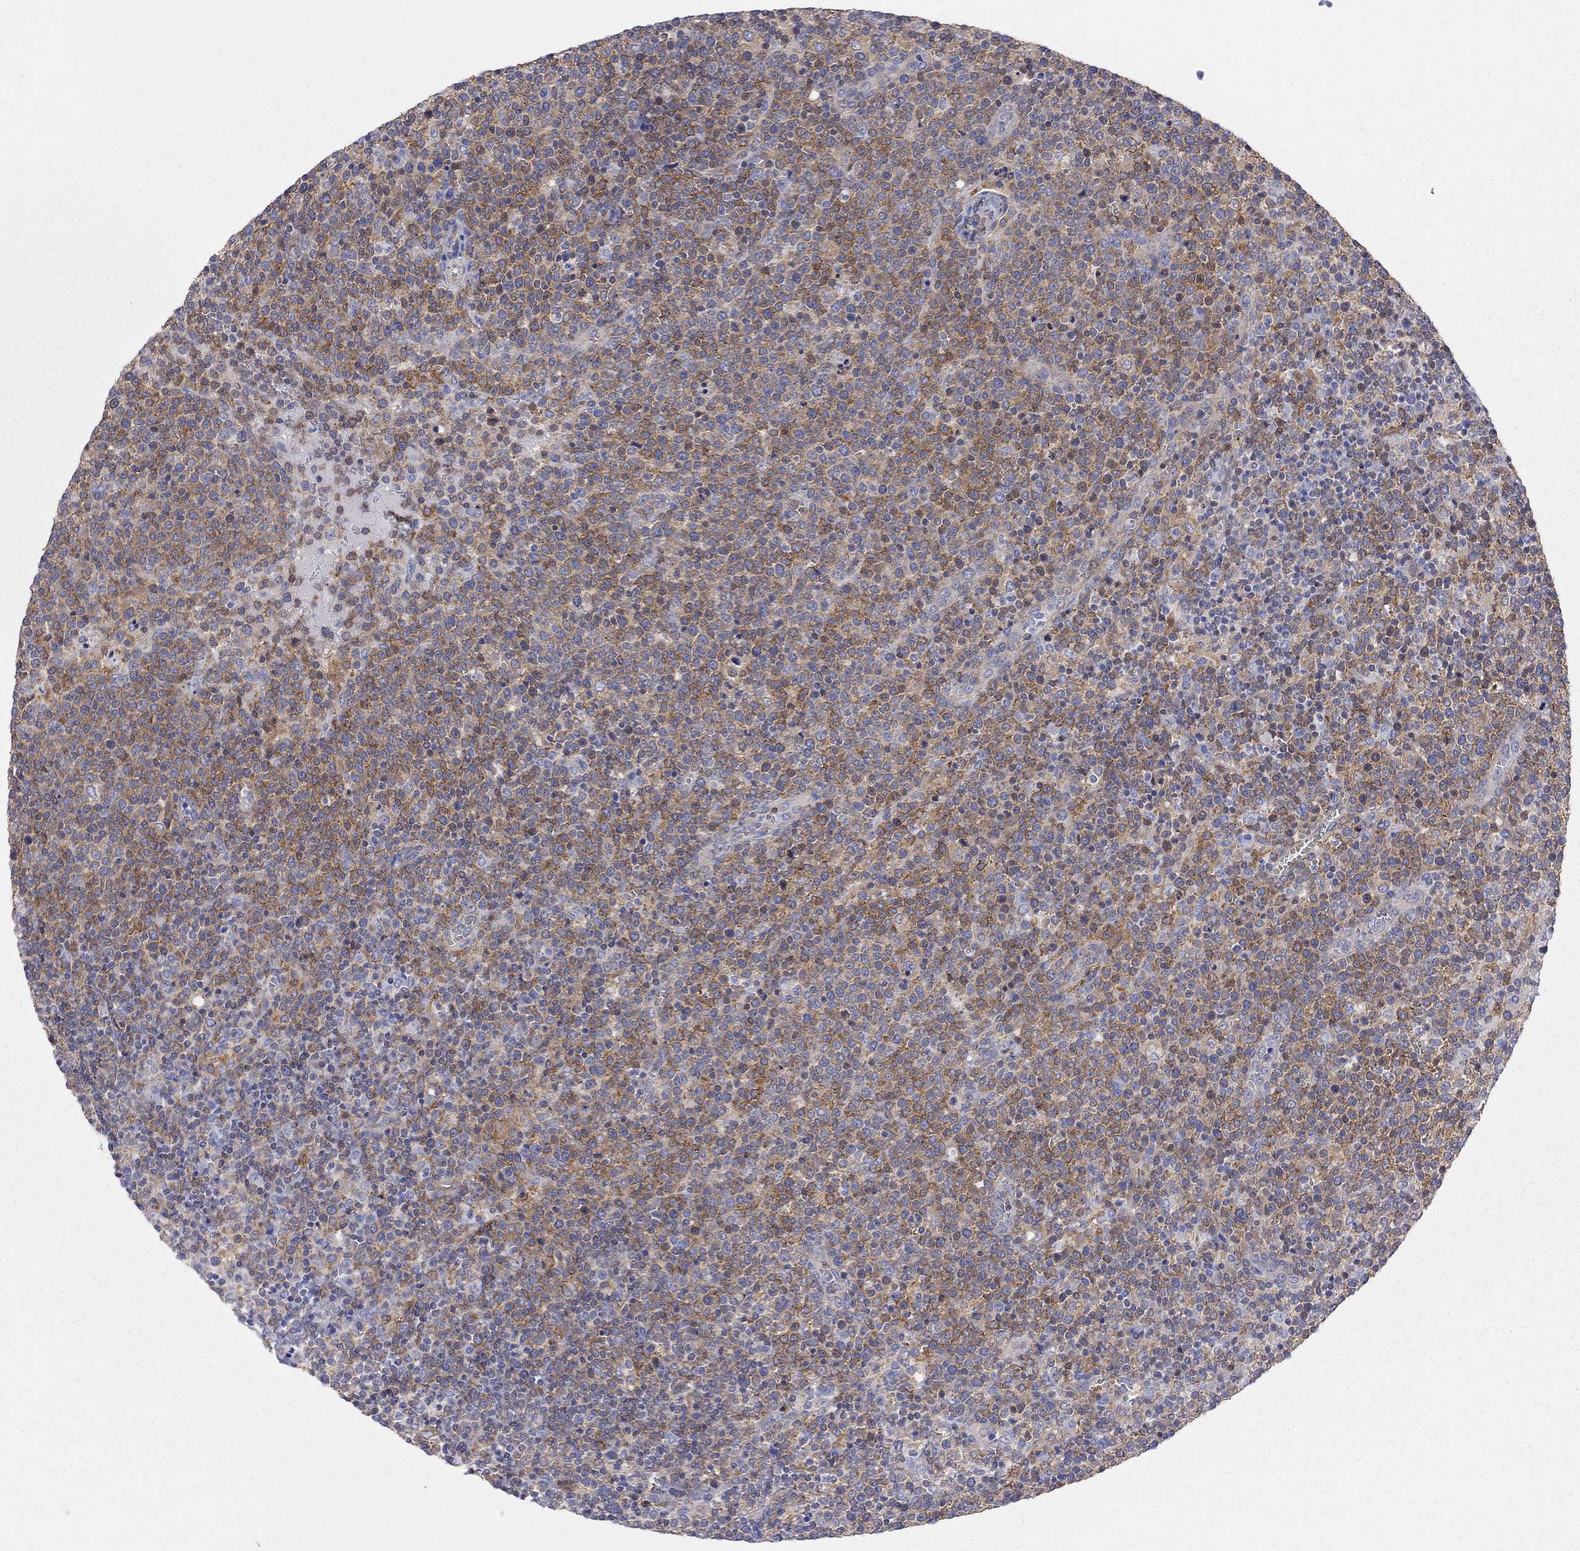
{"staining": {"intensity": "strong", "quantity": ">75%", "location": "cytoplasmic/membranous"}, "tissue": "lymphoma", "cell_type": "Tumor cells", "image_type": "cancer", "snomed": [{"axis": "morphology", "description": "Malignant lymphoma, non-Hodgkin's type, High grade"}, {"axis": "topography", "description": "Lymph node"}], "caption": "Immunohistochemistry micrograph of lymphoma stained for a protein (brown), which exhibits high levels of strong cytoplasmic/membranous positivity in about >75% of tumor cells.", "gene": "ABI3", "patient": {"sex": "male", "age": 61}}